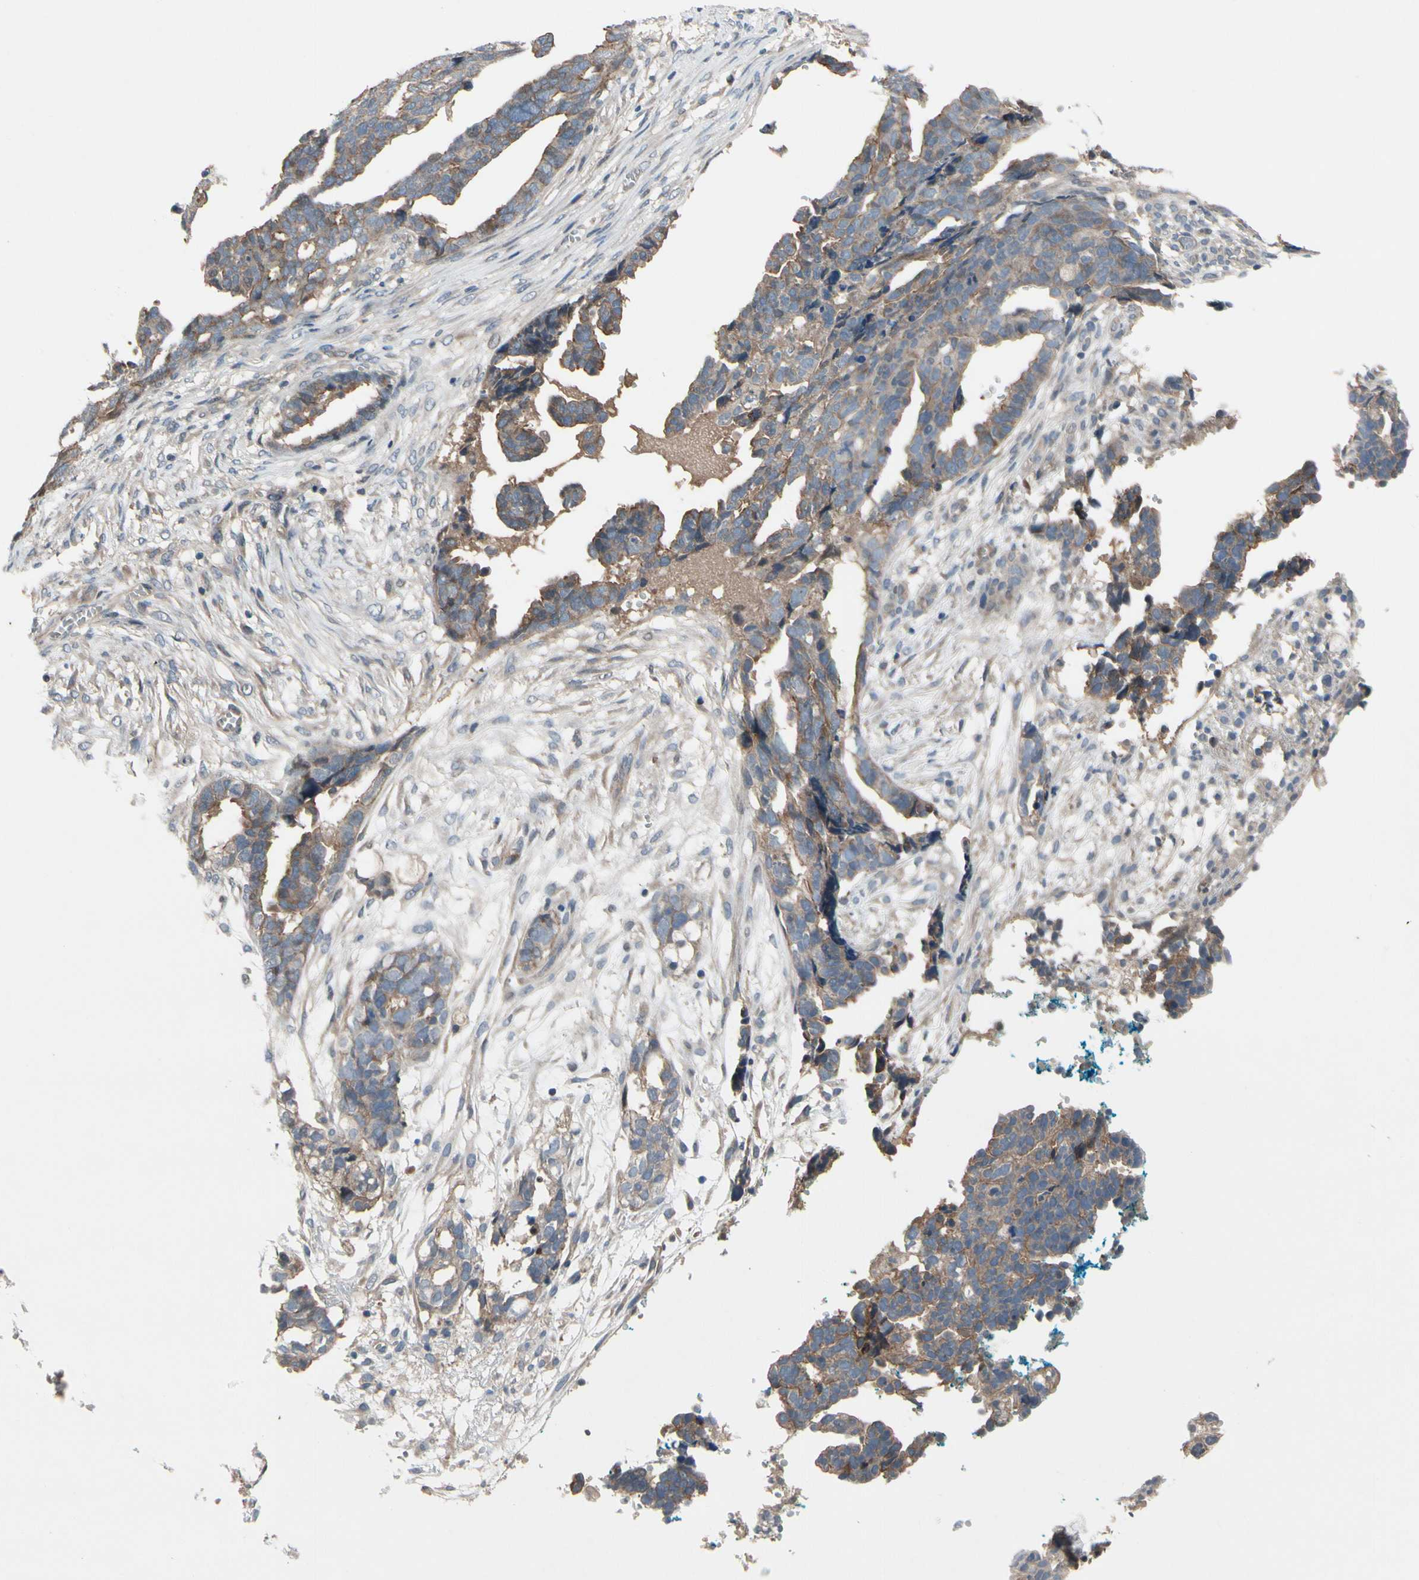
{"staining": {"intensity": "moderate", "quantity": "25%-75%", "location": "cytoplasmic/membranous"}, "tissue": "ovarian cancer", "cell_type": "Tumor cells", "image_type": "cancer", "snomed": [{"axis": "morphology", "description": "Normal tissue, NOS"}, {"axis": "morphology", "description": "Cystadenocarcinoma, serous, NOS"}, {"axis": "topography", "description": "Fallopian tube"}, {"axis": "topography", "description": "Ovary"}], "caption": "Protein expression analysis of human ovarian cancer (serous cystadenocarcinoma) reveals moderate cytoplasmic/membranous positivity in about 25%-75% of tumor cells. (DAB (3,3'-diaminobenzidine) IHC, brown staining for protein, blue staining for nuclei).", "gene": "ICAM5", "patient": {"sex": "female", "age": 56}}